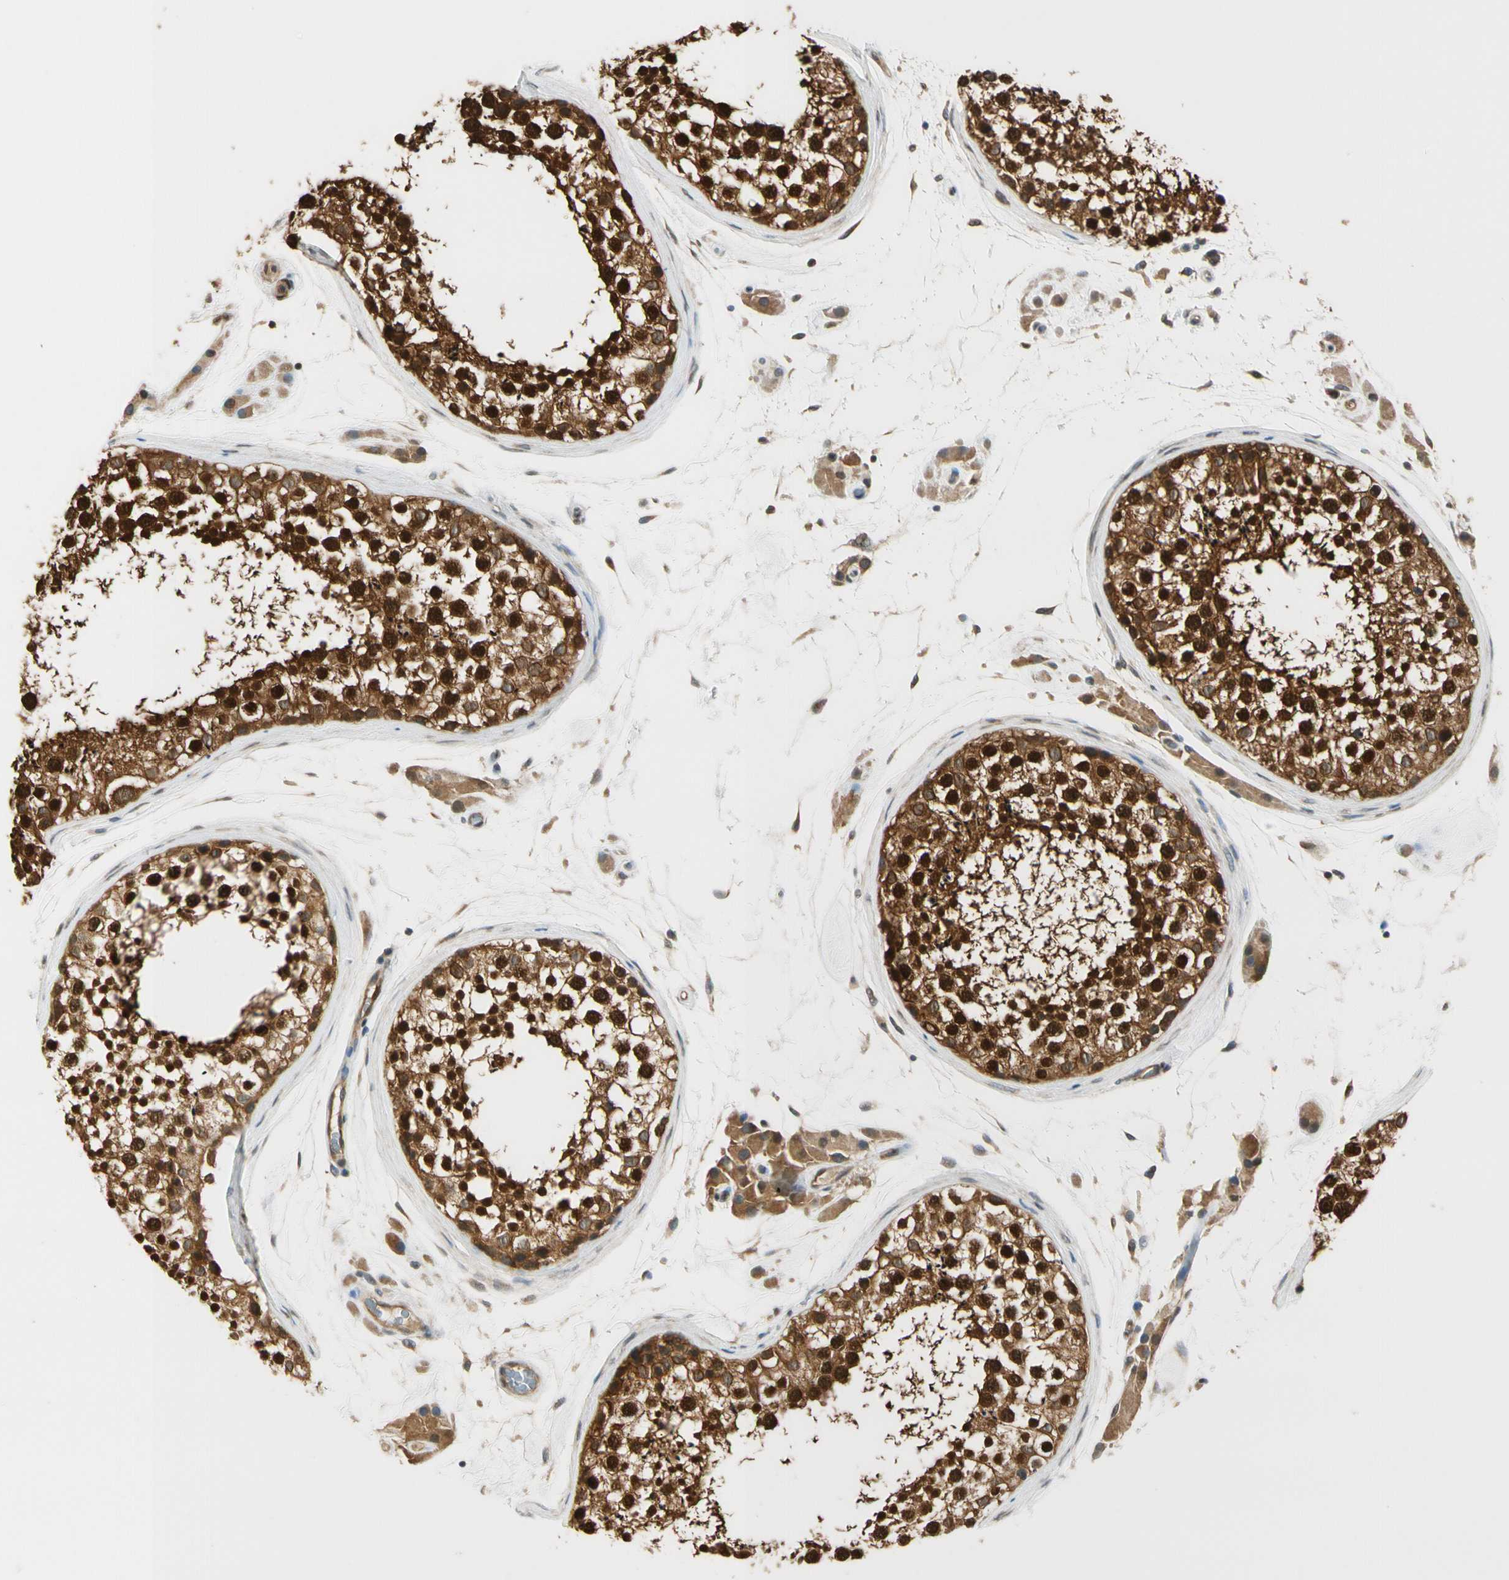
{"staining": {"intensity": "strong", "quantity": ">75%", "location": "cytoplasmic/membranous,nuclear"}, "tissue": "testis", "cell_type": "Cells in seminiferous ducts", "image_type": "normal", "snomed": [{"axis": "morphology", "description": "Normal tissue, NOS"}, {"axis": "topography", "description": "Testis"}], "caption": "This photomicrograph exhibits immunohistochemistry (IHC) staining of normal testis, with high strong cytoplasmic/membranous,nuclear expression in about >75% of cells in seminiferous ducts.", "gene": "RASGRF1", "patient": {"sex": "male", "age": 46}}